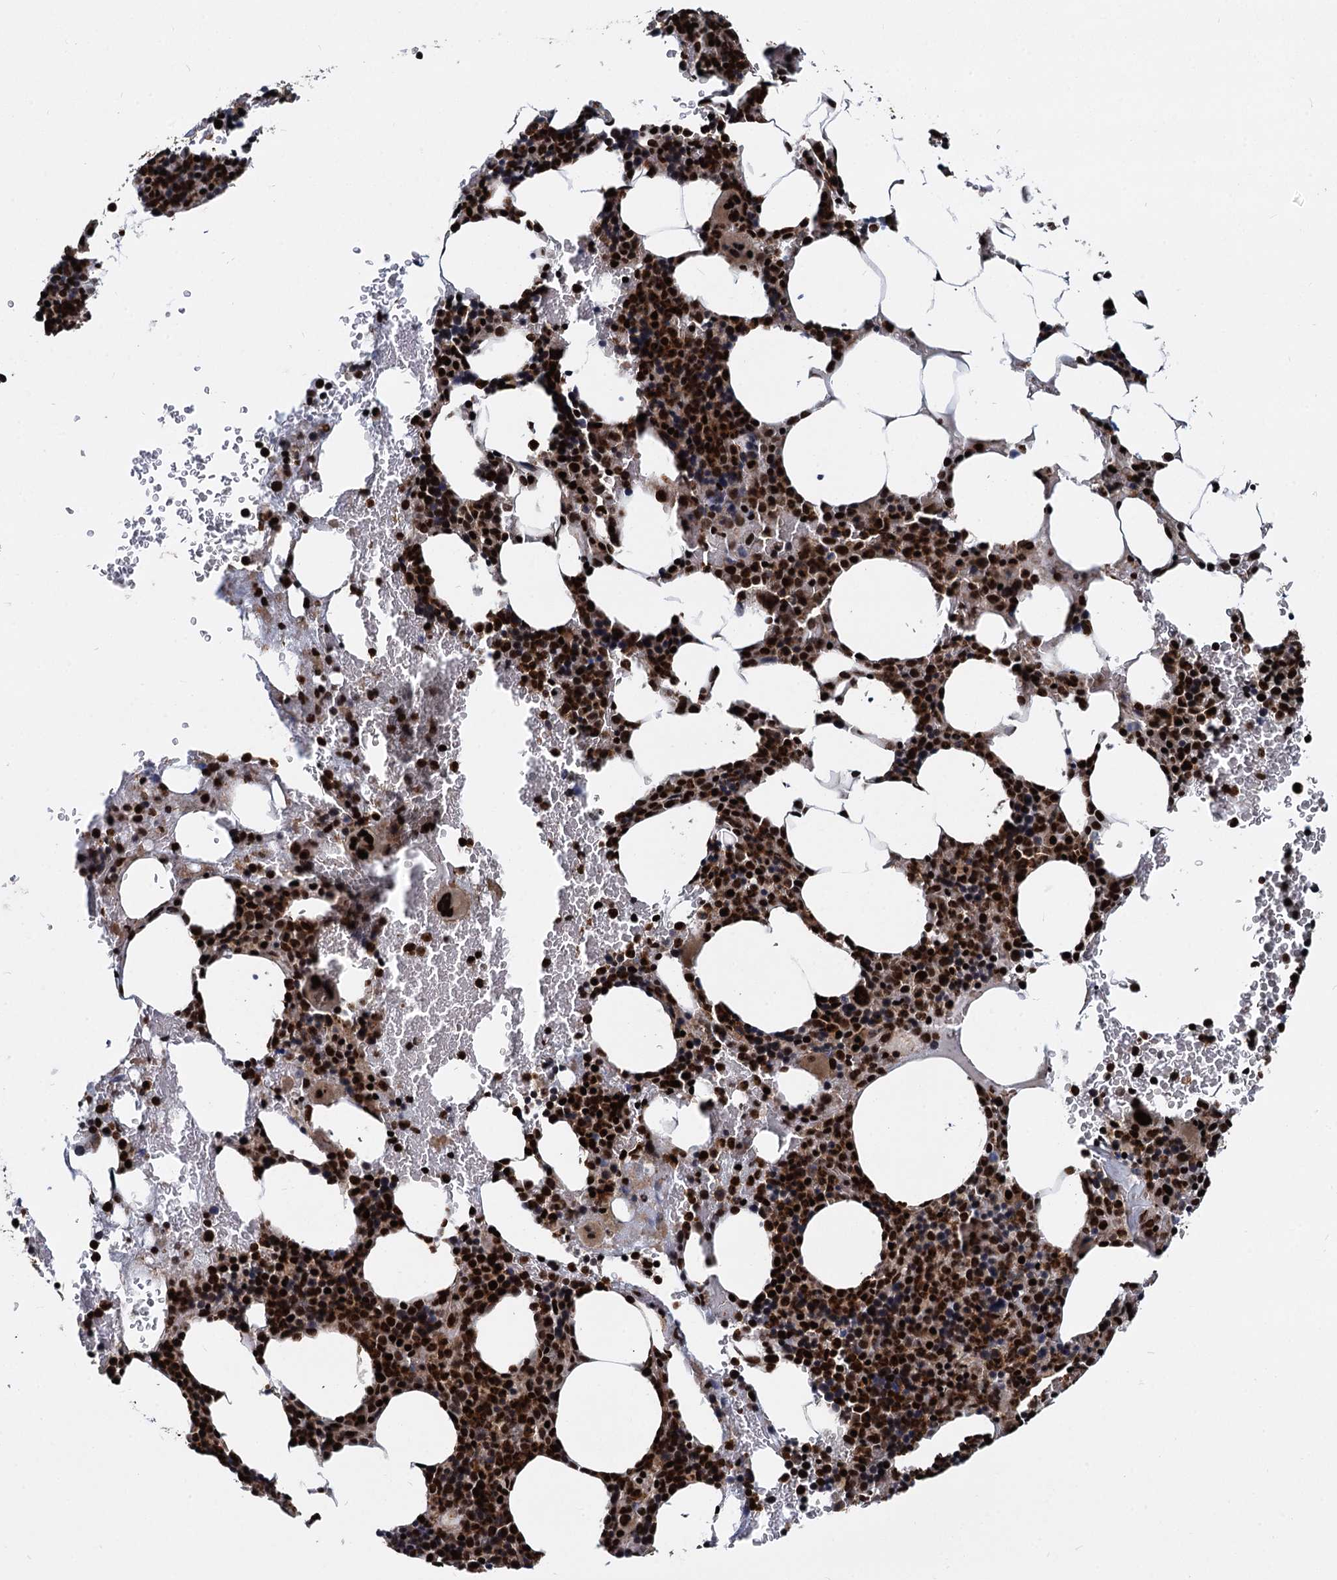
{"staining": {"intensity": "strong", "quantity": ">75%", "location": "nuclear"}, "tissue": "bone marrow", "cell_type": "Hematopoietic cells", "image_type": "normal", "snomed": [{"axis": "morphology", "description": "Normal tissue, NOS"}, {"axis": "topography", "description": "Bone marrow"}], "caption": "Hematopoietic cells exhibit high levels of strong nuclear staining in about >75% of cells in unremarkable bone marrow.", "gene": "ANKRD49", "patient": {"sex": "female", "age": 77}}